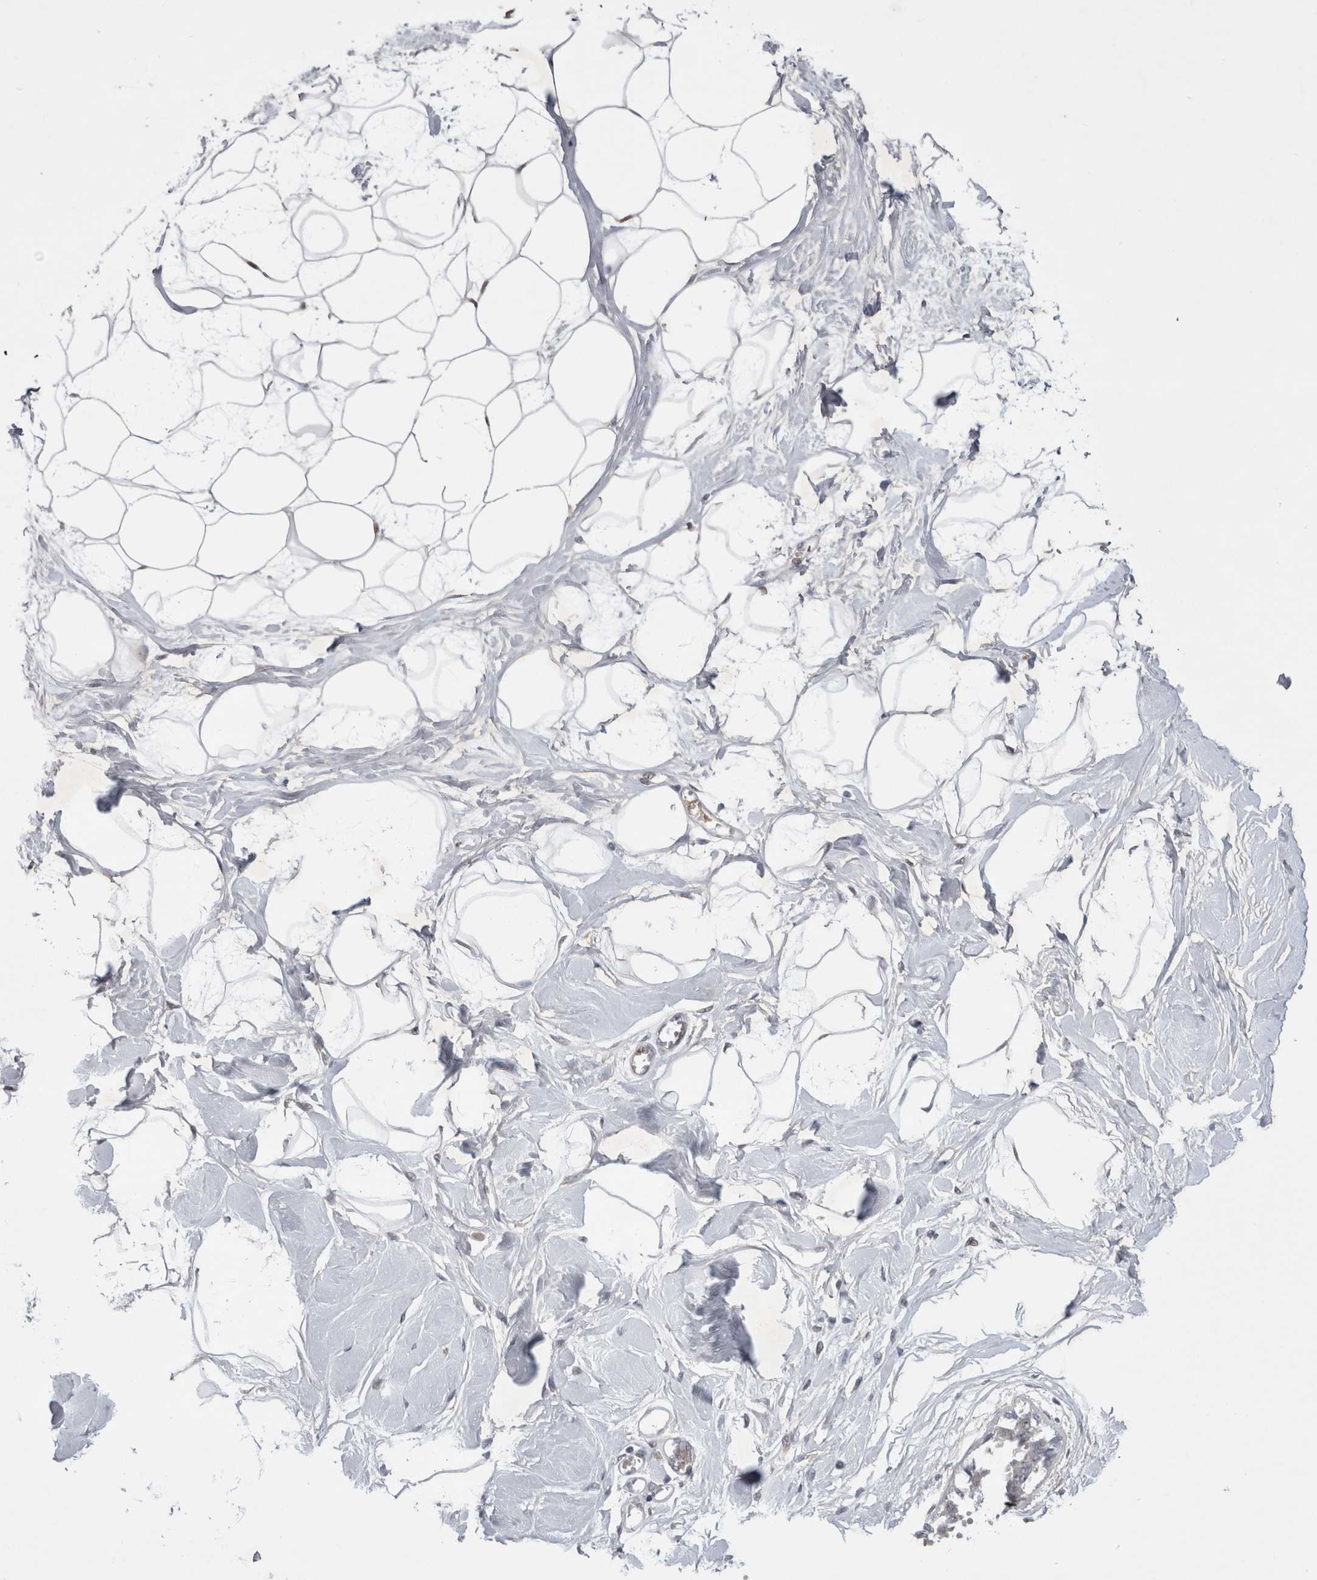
{"staining": {"intensity": "negative", "quantity": "none", "location": "none"}, "tissue": "breast", "cell_type": "Adipocytes", "image_type": "normal", "snomed": [{"axis": "morphology", "description": "Normal tissue, NOS"}, {"axis": "topography", "description": "Breast"}], "caption": "Immunohistochemistry (IHC) of normal human breast exhibits no staining in adipocytes. Nuclei are stained in blue.", "gene": "IFI44", "patient": {"sex": "female", "age": 45}}